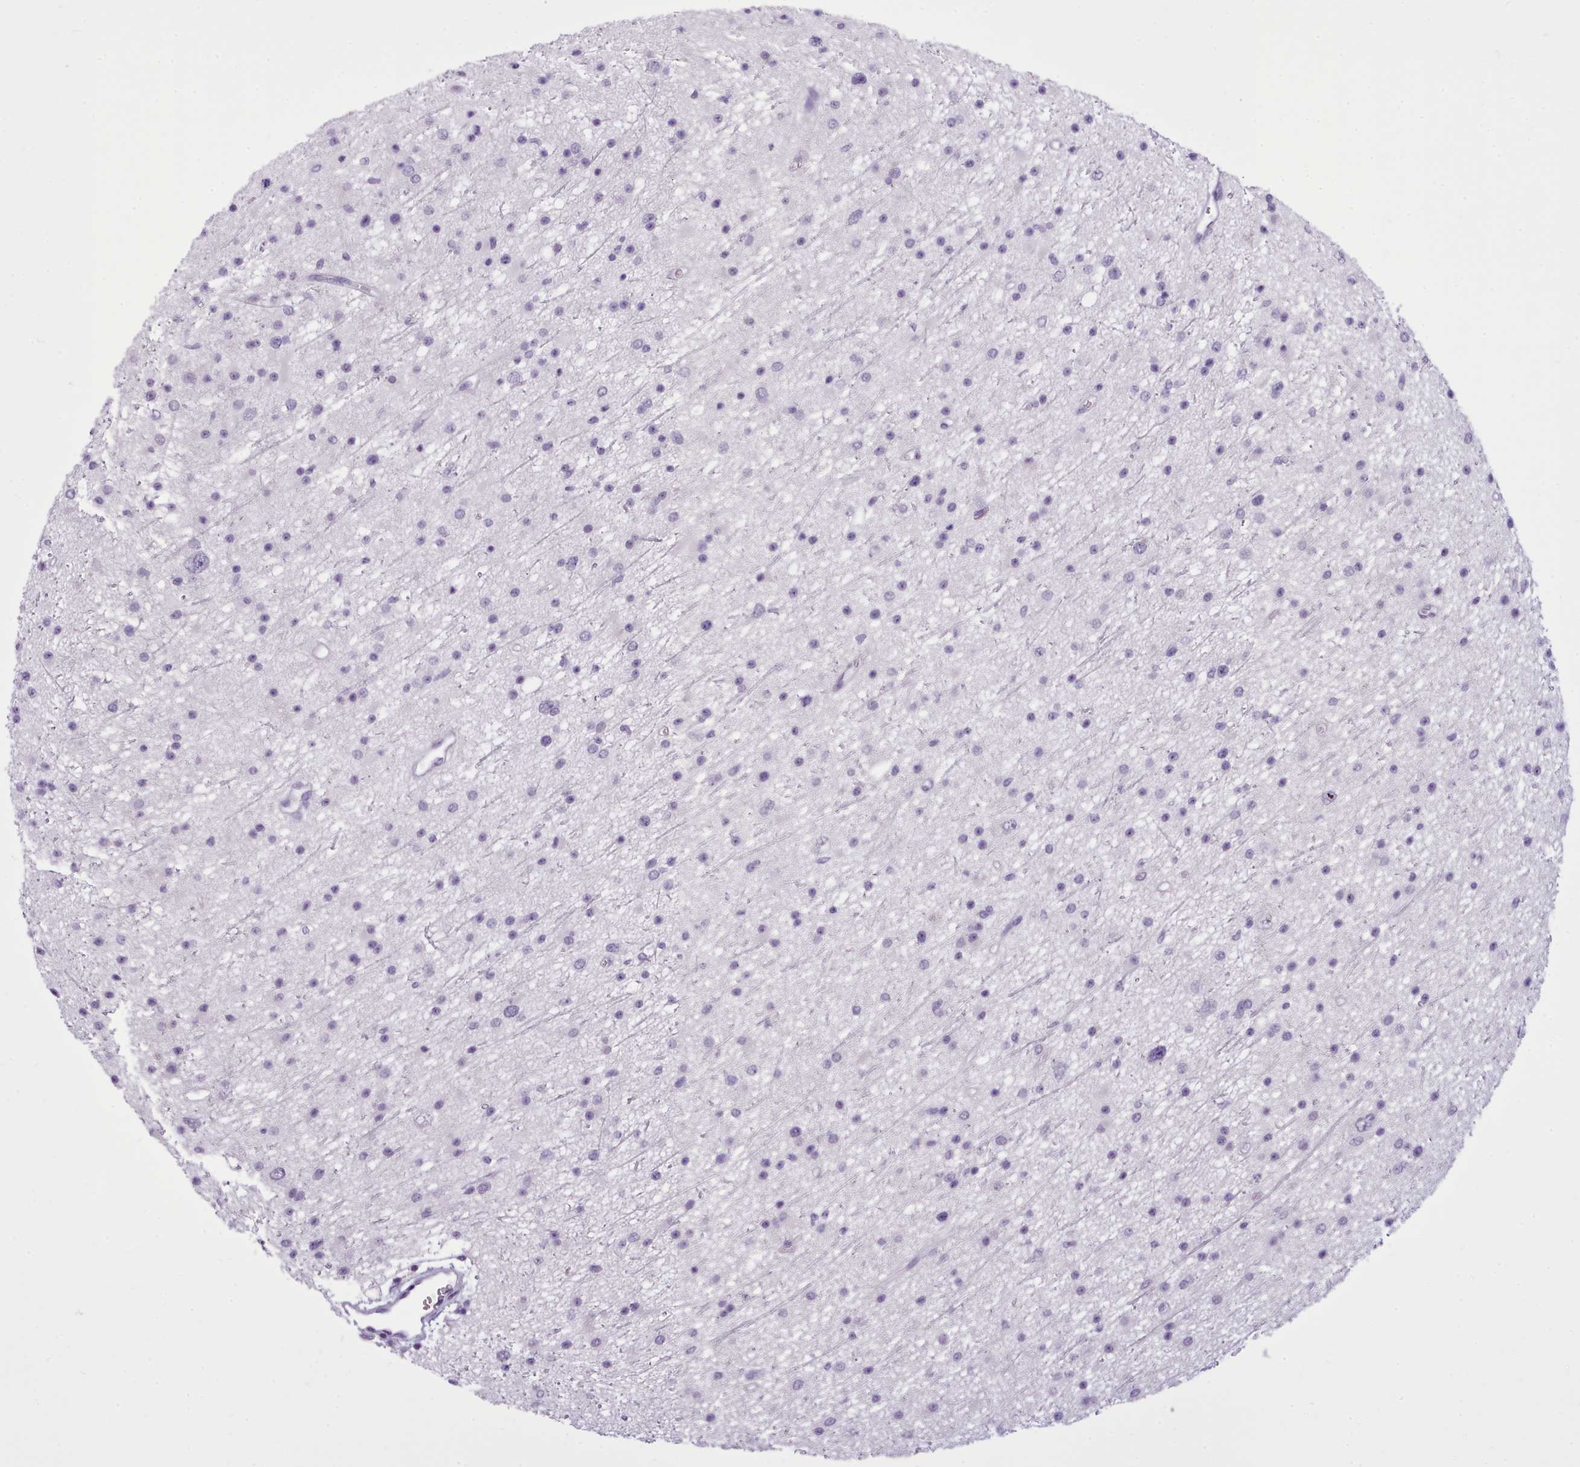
{"staining": {"intensity": "negative", "quantity": "none", "location": "none"}, "tissue": "glioma", "cell_type": "Tumor cells", "image_type": "cancer", "snomed": [{"axis": "morphology", "description": "Glioma, malignant, Low grade"}, {"axis": "topography", "description": "Cerebral cortex"}], "caption": "This is an immunohistochemistry (IHC) micrograph of malignant low-grade glioma. There is no expression in tumor cells.", "gene": "FBXO48", "patient": {"sex": "female", "age": 39}}